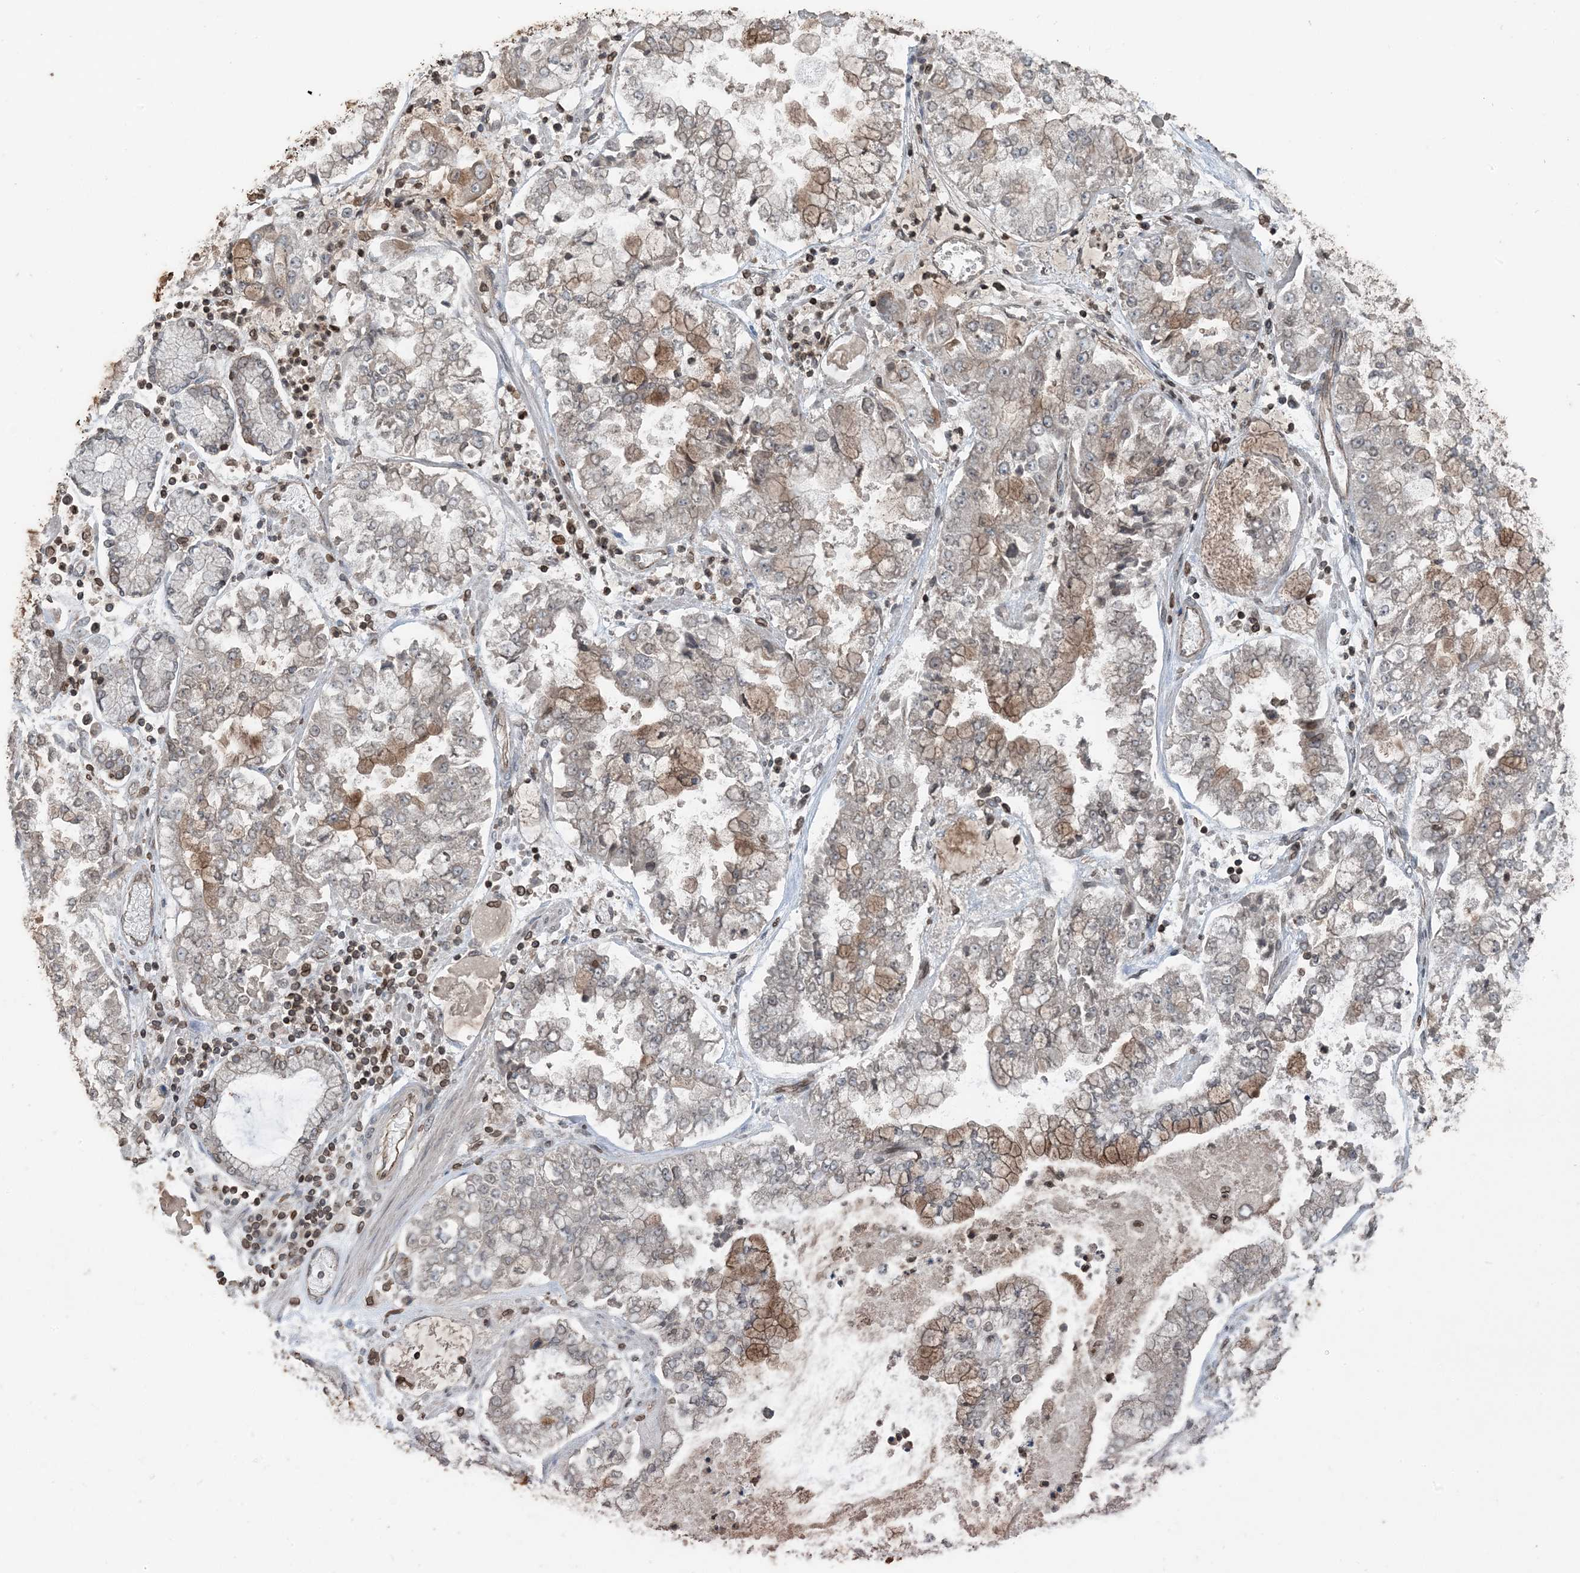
{"staining": {"intensity": "moderate", "quantity": "25%-75%", "location": "cytoplasmic/membranous"}, "tissue": "stomach cancer", "cell_type": "Tumor cells", "image_type": "cancer", "snomed": [{"axis": "morphology", "description": "Adenocarcinoma, NOS"}, {"axis": "topography", "description": "Stomach"}], "caption": "Protein staining reveals moderate cytoplasmic/membranous staining in approximately 25%-75% of tumor cells in stomach cancer. The staining was performed using DAB (3,3'-diaminobenzidine), with brown indicating positive protein expression. Nuclei are stained blue with hematoxylin.", "gene": "ZFAND2B", "patient": {"sex": "male", "age": 76}}